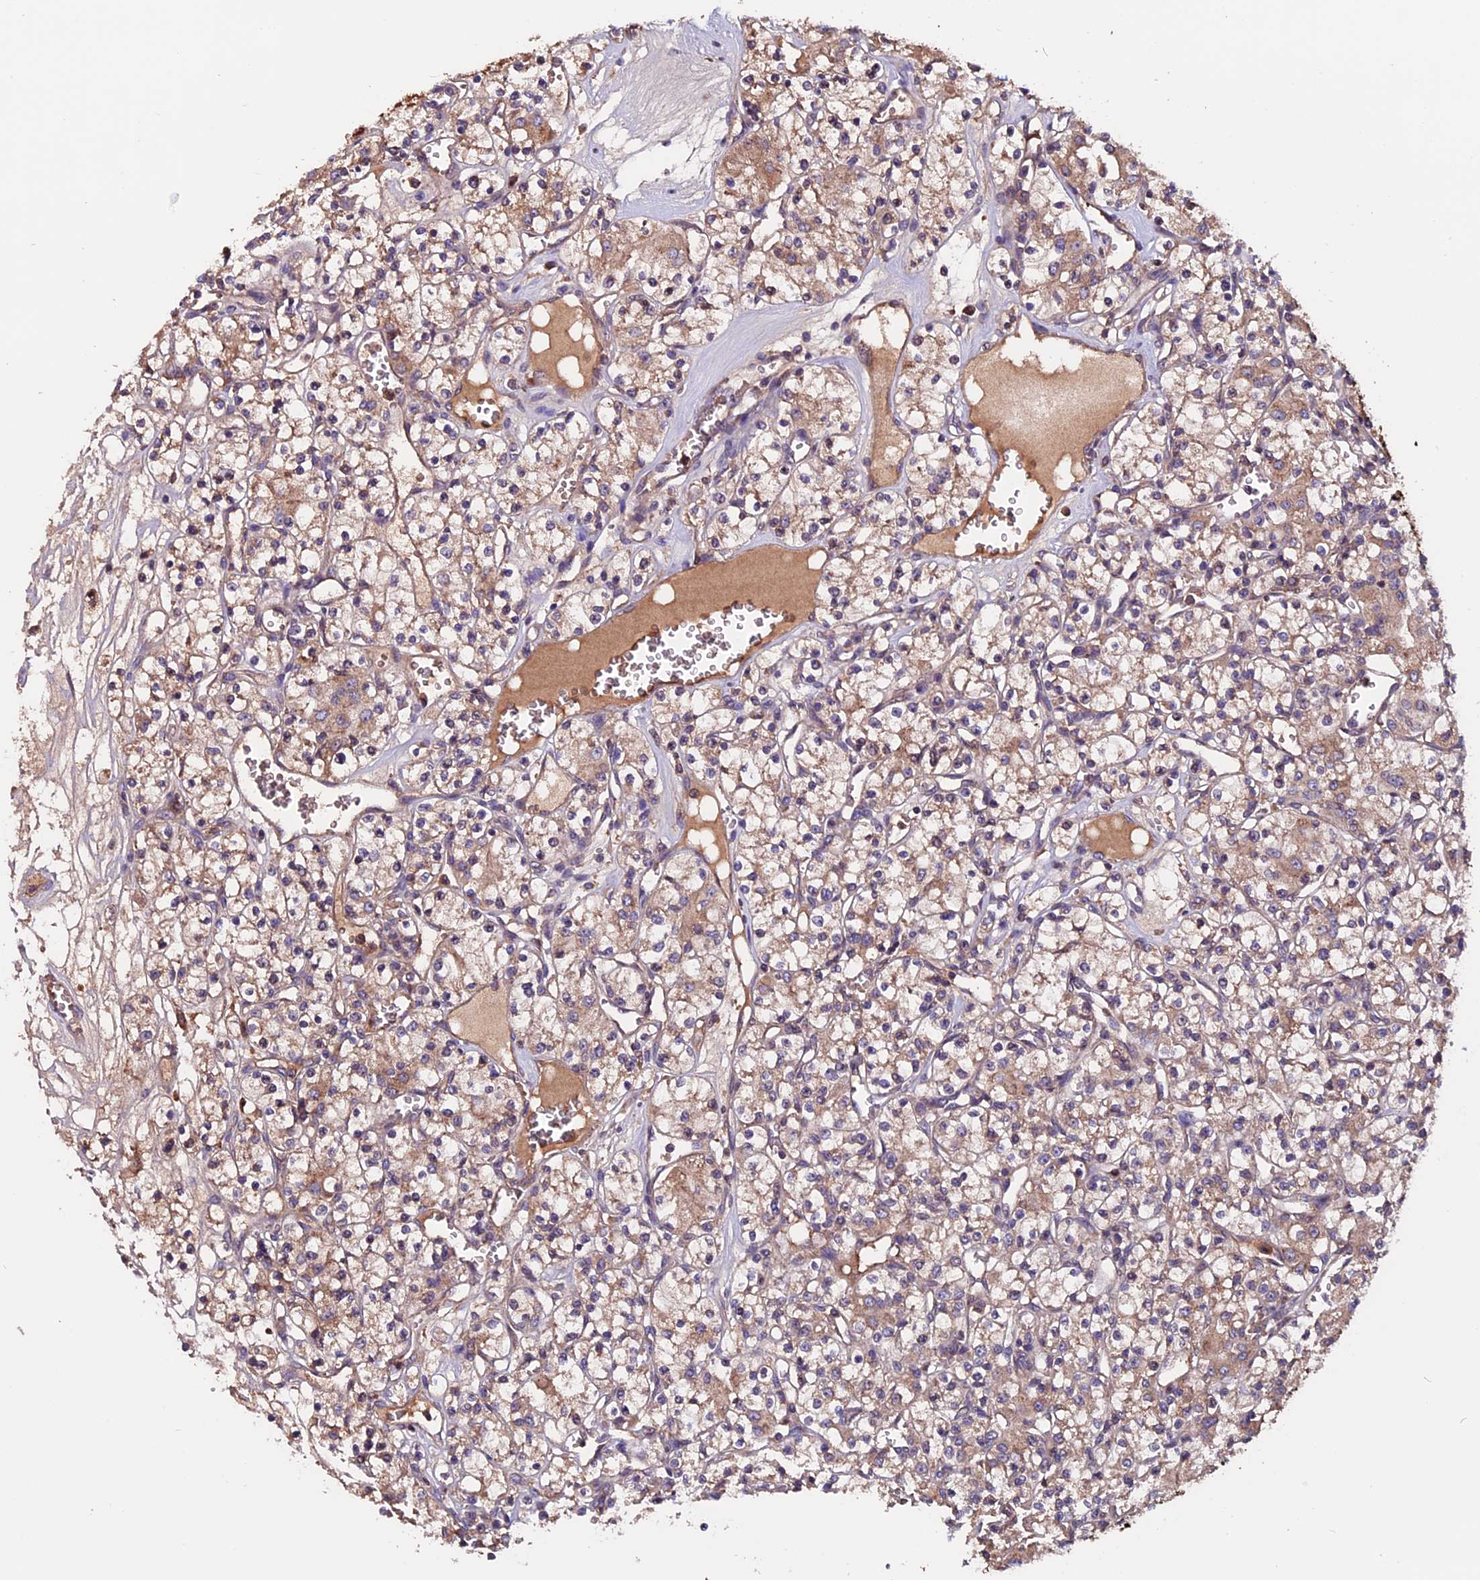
{"staining": {"intensity": "weak", "quantity": ">75%", "location": "cytoplasmic/membranous"}, "tissue": "renal cancer", "cell_type": "Tumor cells", "image_type": "cancer", "snomed": [{"axis": "morphology", "description": "Adenocarcinoma, NOS"}, {"axis": "topography", "description": "Kidney"}], "caption": "High-power microscopy captured an IHC photomicrograph of adenocarcinoma (renal), revealing weak cytoplasmic/membranous staining in approximately >75% of tumor cells.", "gene": "ZNF598", "patient": {"sex": "female", "age": 59}}